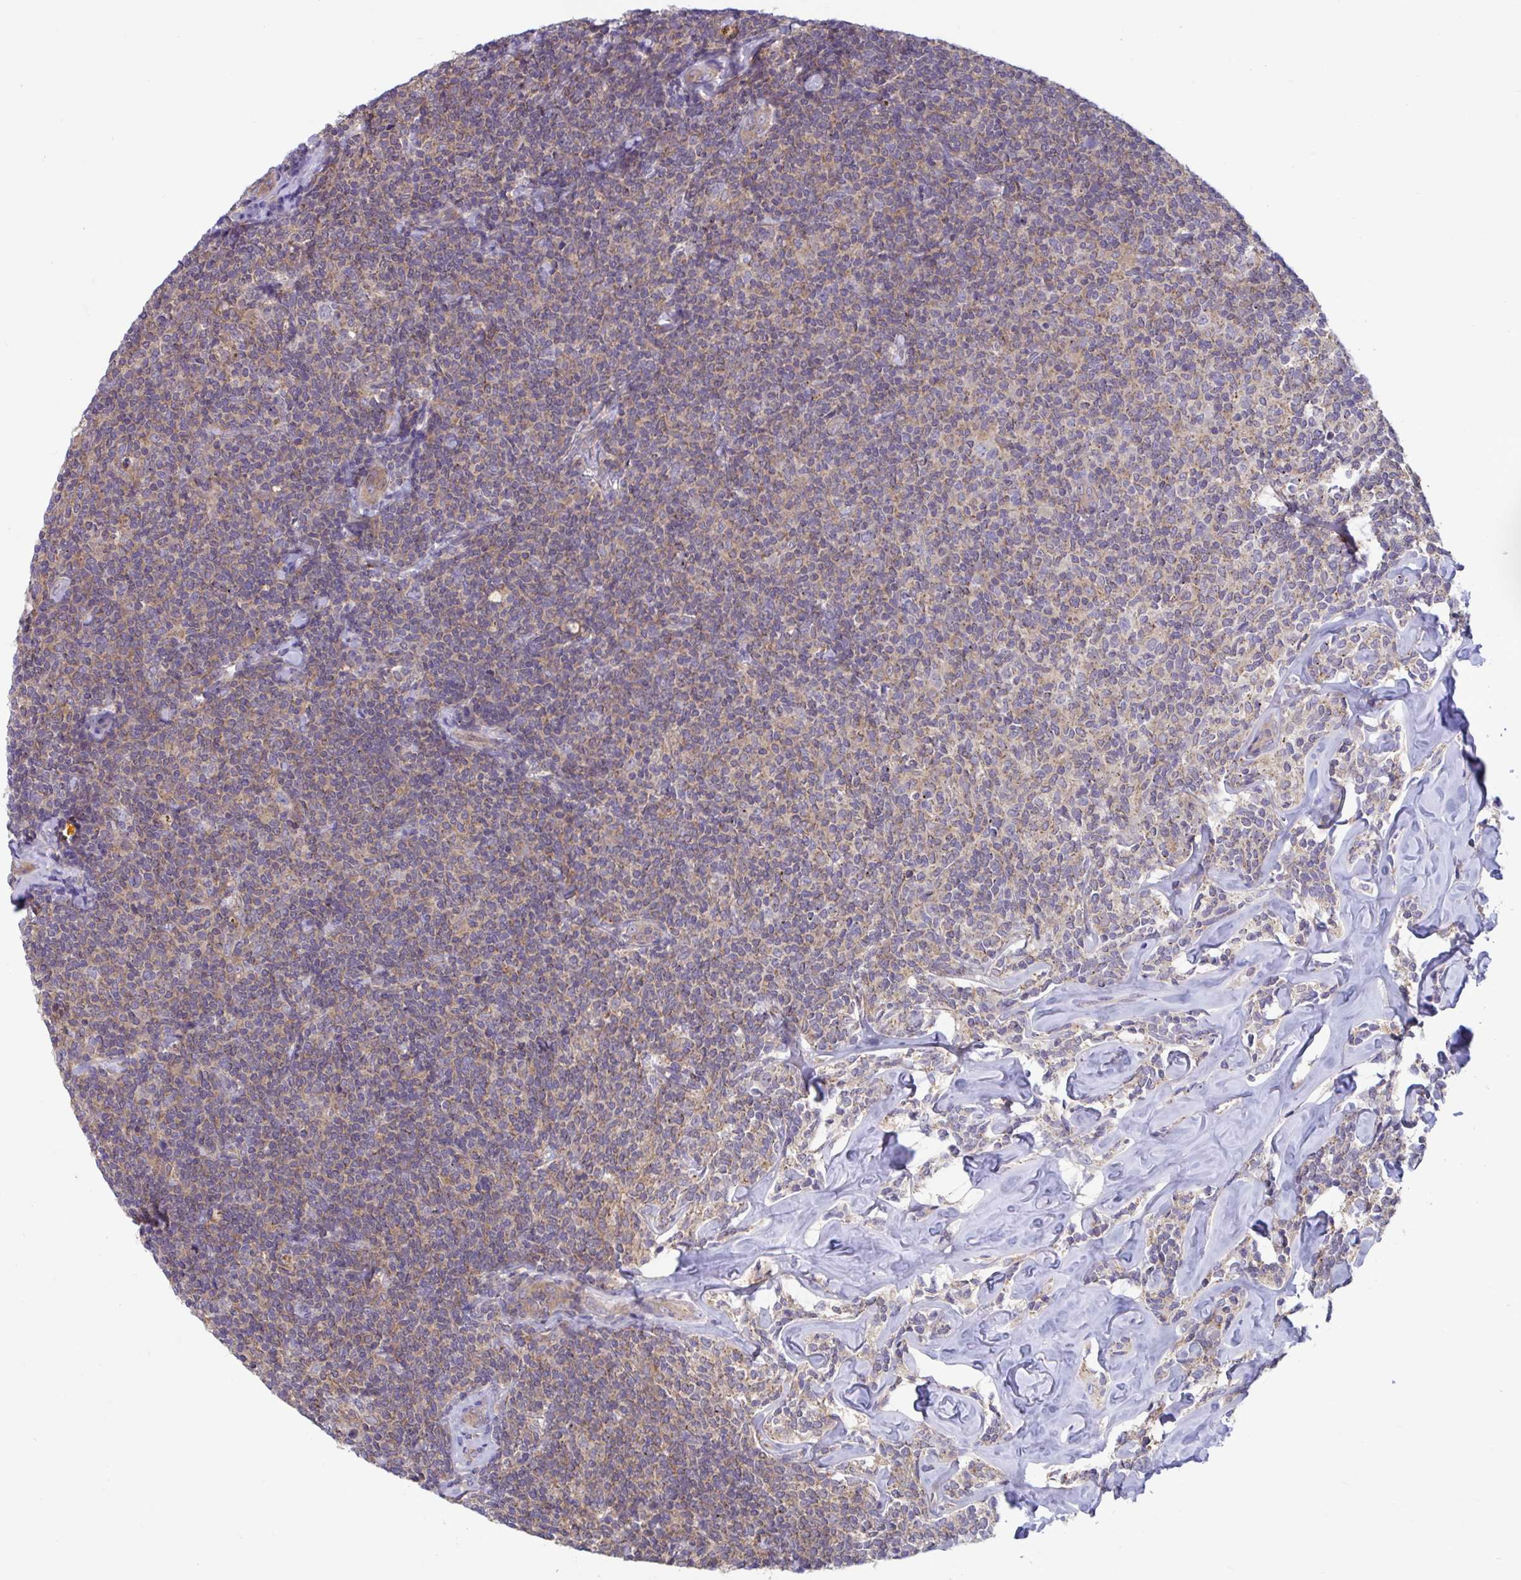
{"staining": {"intensity": "weak", "quantity": ">75%", "location": "cytoplasmic/membranous"}, "tissue": "lymphoma", "cell_type": "Tumor cells", "image_type": "cancer", "snomed": [{"axis": "morphology", "description": "Malignant lymphoma, non-Hodgkin's type, Low grade"}, {"axis": "topography", "description": "Lymph node"}], "caption": "Immunohistochemistry (IHC) photomicrograph of neoplastic tissue: human low-grade malignant lymphoma, non-Hodgkin's type stained using immunohistochemistry (IHC) exhibits low levels of weak protein expression localized specifically in the cytoplasmic/membranous of tumor cells, appearing as a cytoplasmic/membranous brown color.", "gene": "IST1", "patient": {"sex": "female", "age": 56}}